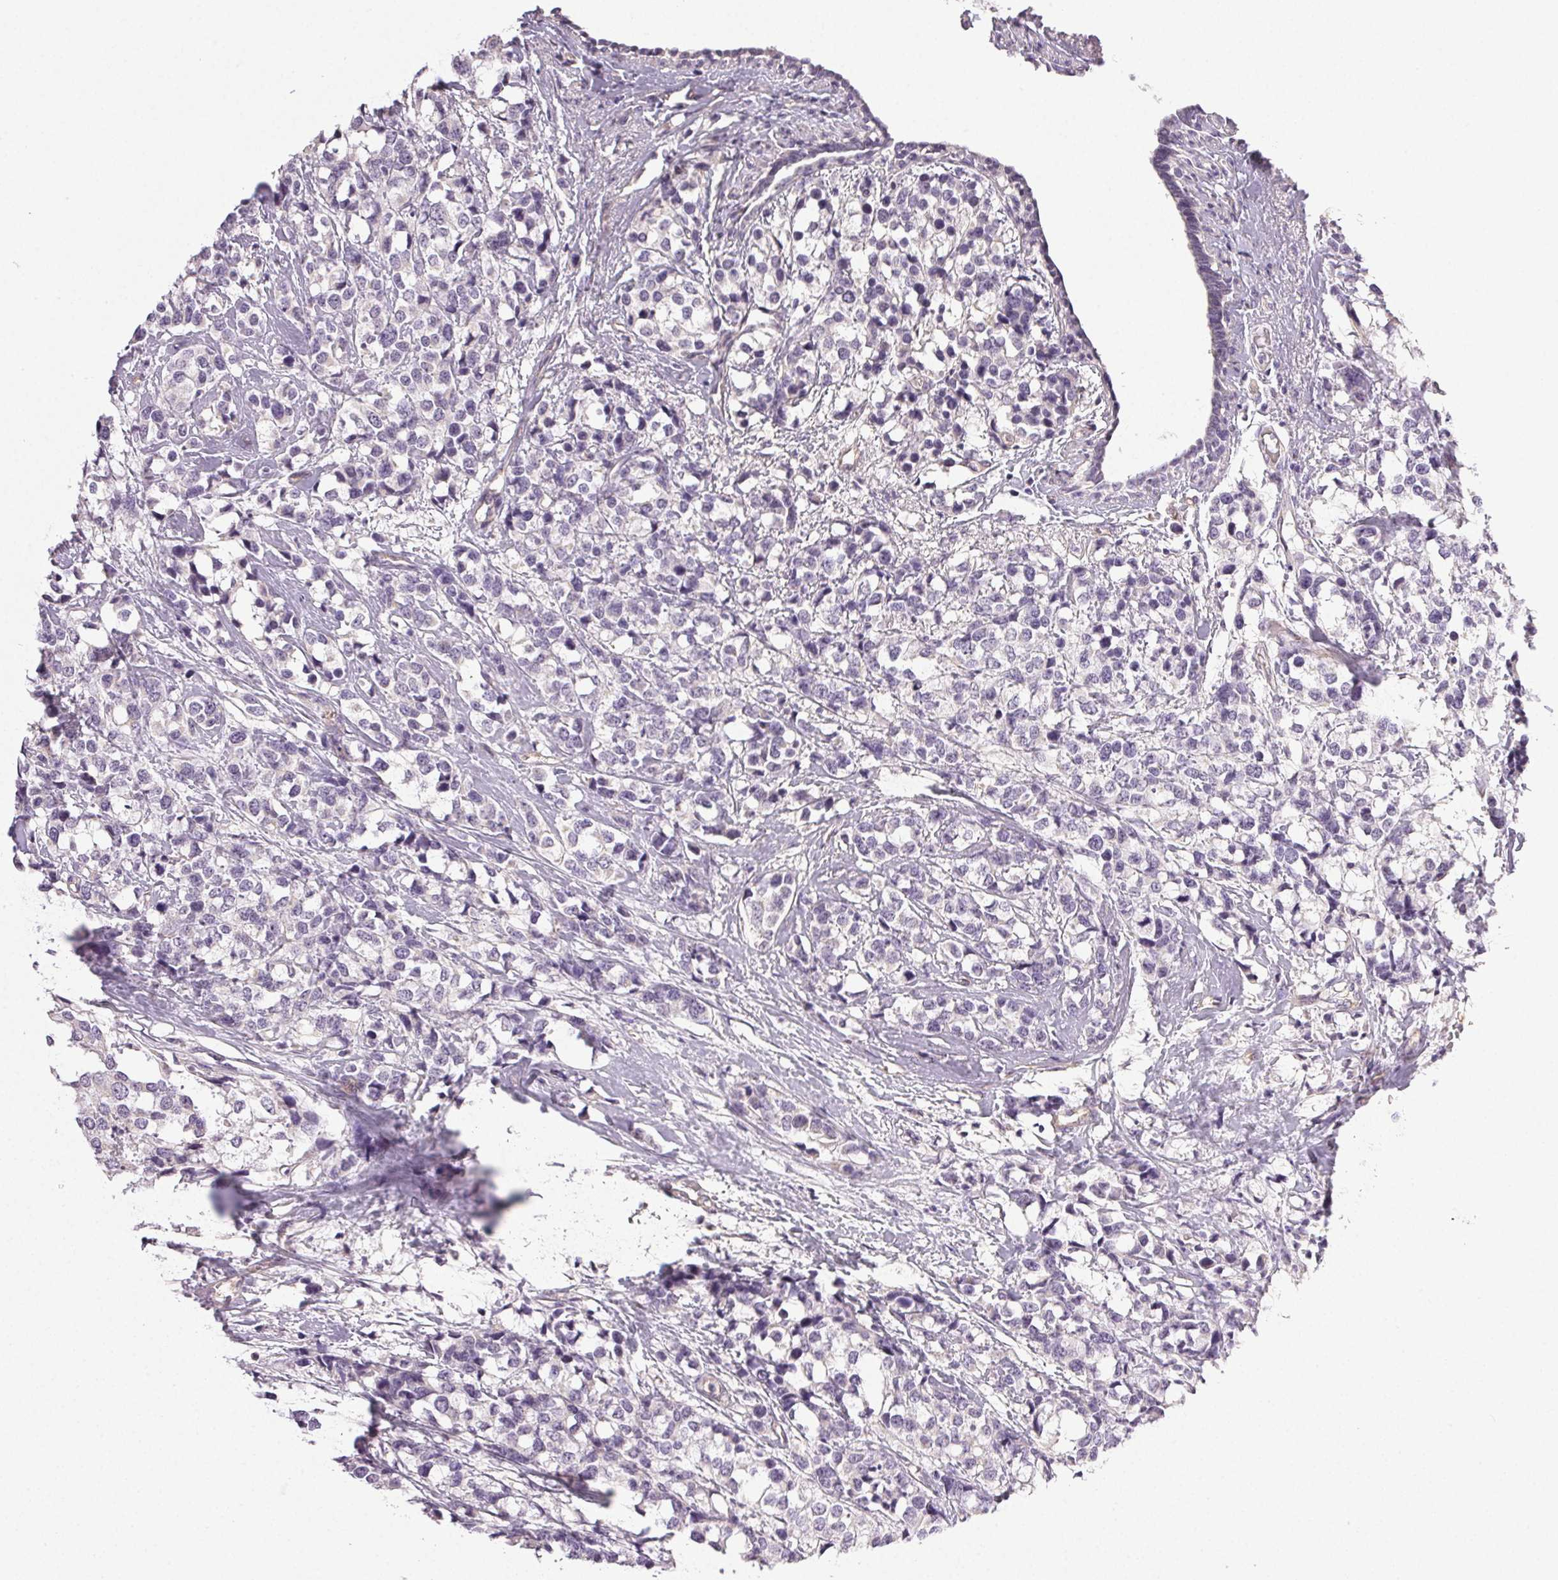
{"staining": {"intensity": "negative", "quantity": "none", "location": "none"}, "tissue": "breast cancer", "cell_type": "Tumor cells", "image_type": "cancer", "snomed": [{"axis": "morphology", "description": "Lobular carcinoma"}, {"axis": "topography", "description": "Breast"}], "caption": "DAB (3,3'-diaminobenzidine) immunohistochemical staining of breast cancer shows no significant expression in tumor cells.", "gene": "PLCB1", "patient": {"sex": "female", "age": 59}}